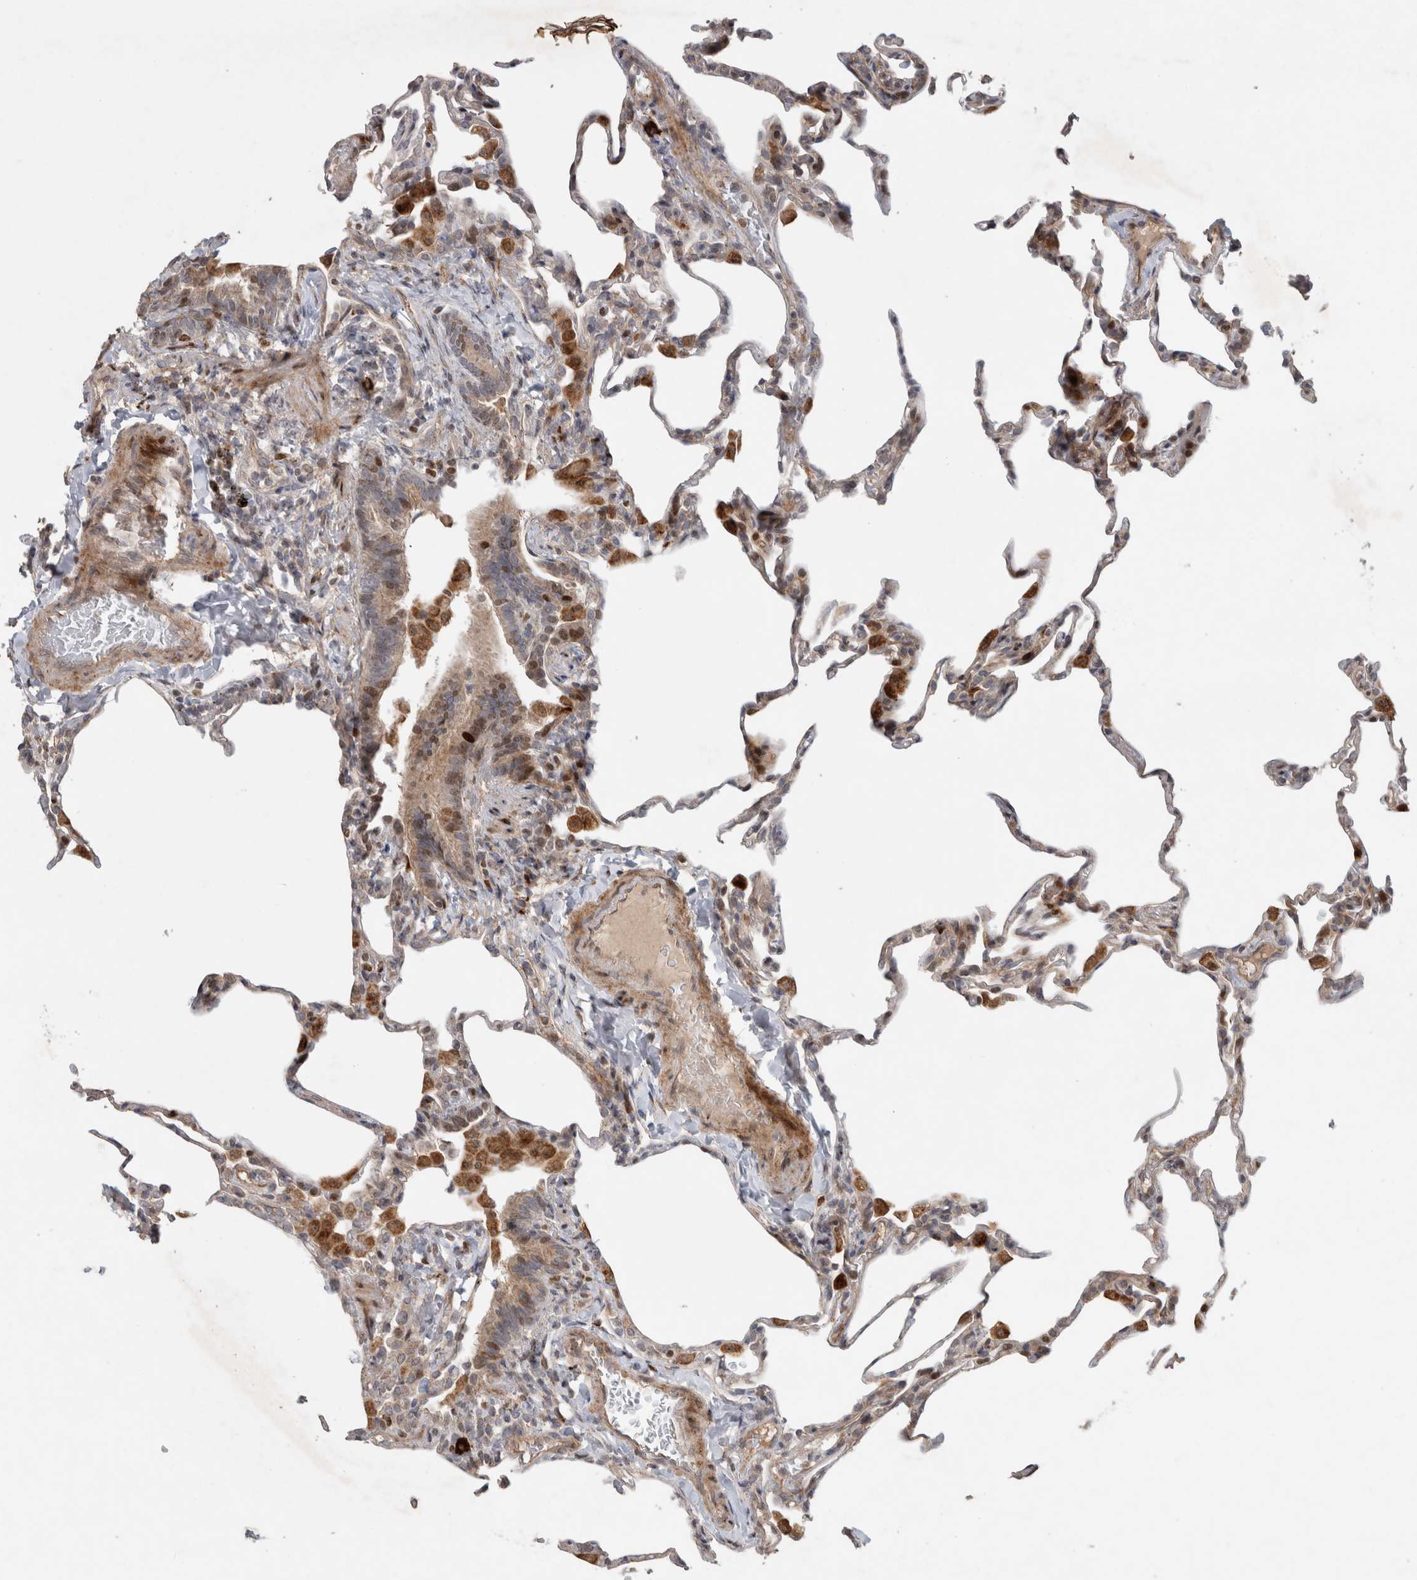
{"staining": {"intensity": "moderate", "quantity": "<25%", "location": "cytoplasmic/membranous,nuclear"}, "tissue": "lung", "cell_type": "Alveolar cells", "image_type": "normal", "snomed": [{"axis": "morphology", "description": "Normal tissue, NOS"}, {"axis": "topography", "description": "Lung"}], "caption": "High-power microscopy captured an immunohistochemistry histopathology image of unremarkable lung, revealing moderate cytoplasmic/membranous,nuclear positivity in approximately <25% of alveolar cells. (brown staining indicates protein expression, while blue staining denotes nuclei).", "gene": "INSRR", "patient": {"sex": "male", "age": 20}}